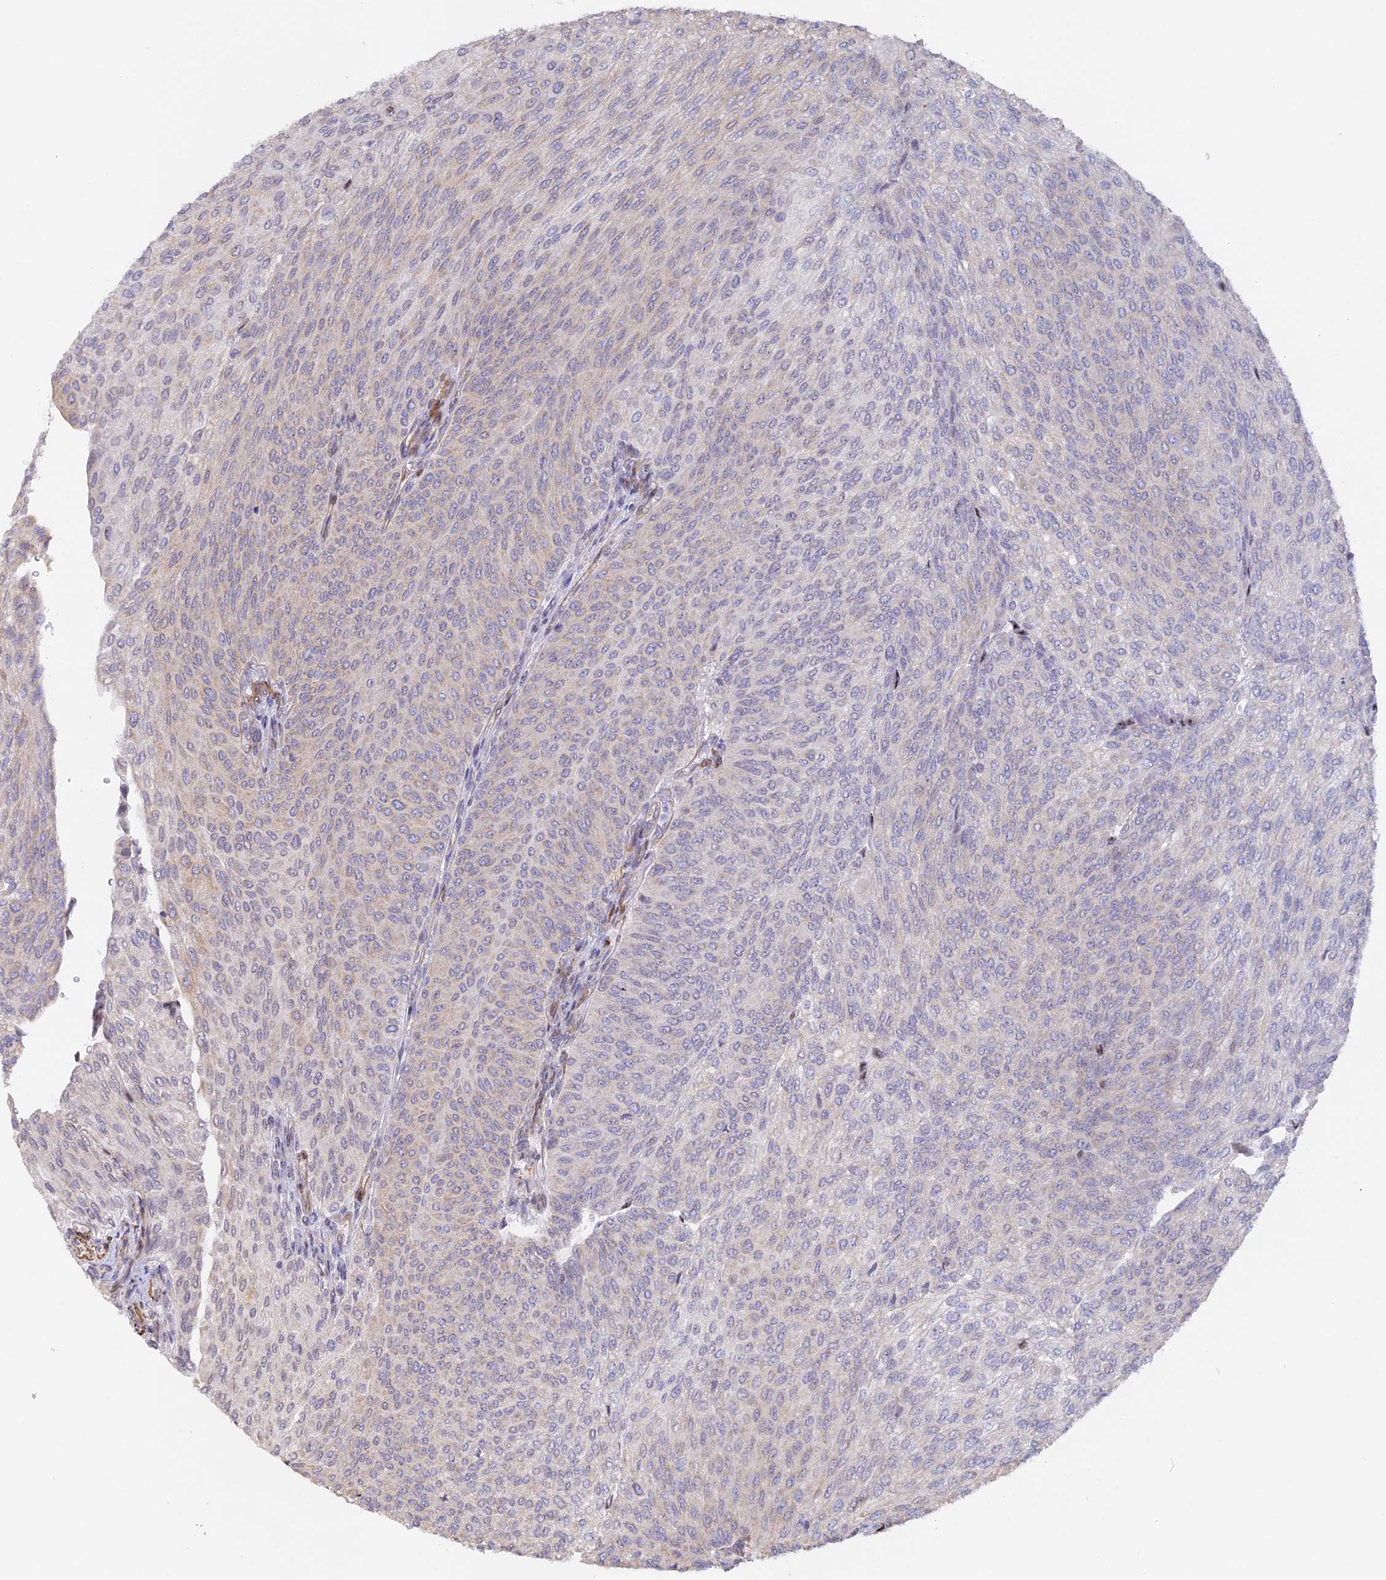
{"staining": {"intensity": "weak", "quantity": "25%-75%", "location": "cytoplasmic/membranous"}, "tissue": "urothelial cancer", "cell_type": "Tumor cells", "image_type": "cancer", "snomed": [{"axis": "morphology", "description": "Urothelial carcinoma, High grade"}, {"axis": "topography", "description": "Urinary bladder"}], "caption": "Protein staining by IHC demonstrates weak cytoplasmic/membranous staining in about 25%-75% of tumor cells in urothelial carcinoma (high-grade).", "gene": "CCDC154", "patient": {"sex": "female", "age": 79}}